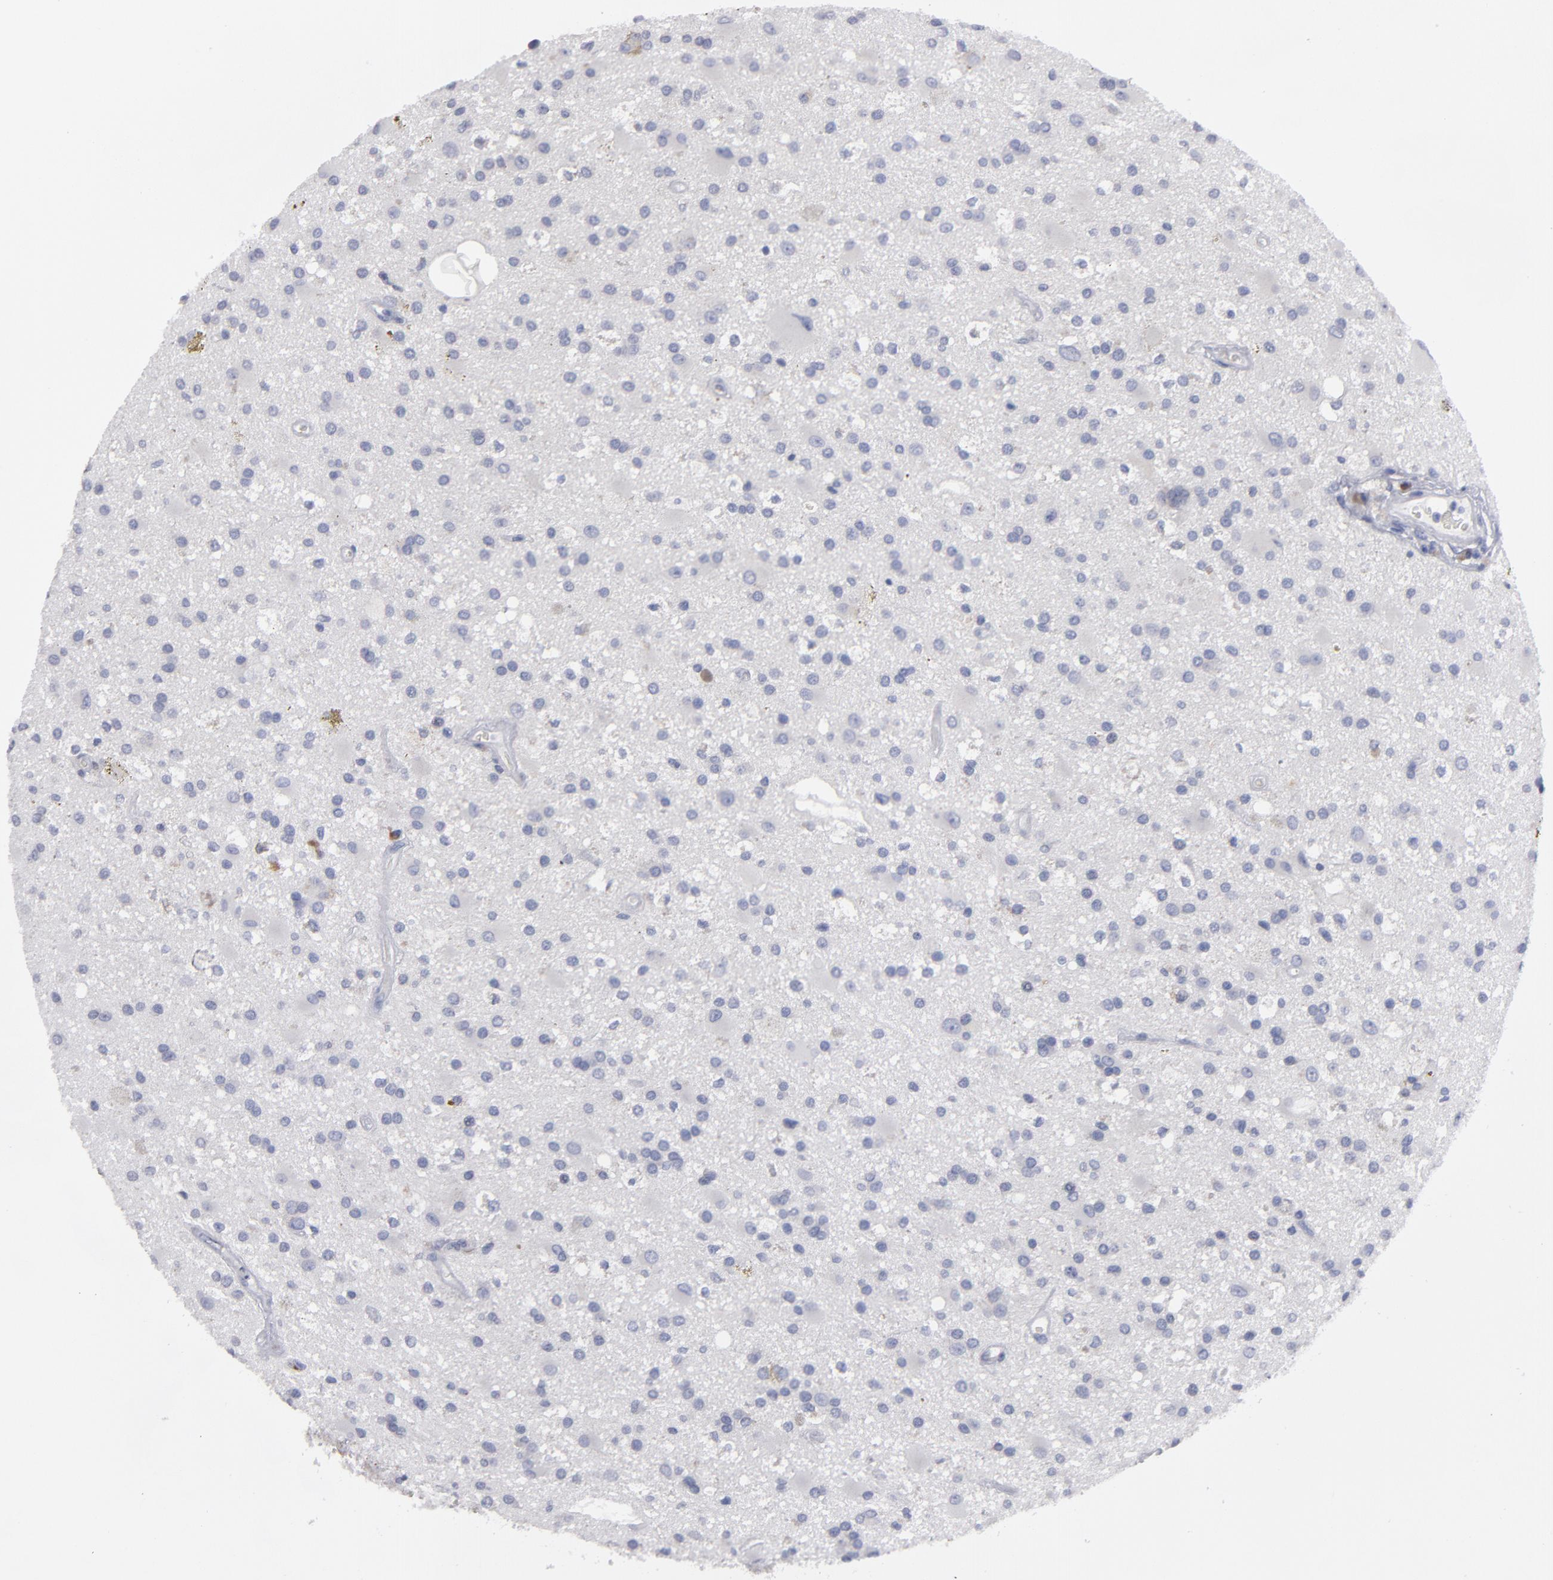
{"staining": {"intensity": "negative", "quantity": "none", "location": "none"}, "tissue": "glioma", "cell_type": "Tumor cells", "image_type": "cancer", "snomed": [{"axis": "morphology", "description": "Glioma, malignant, Low grade"}, {"axis": "topography", "description": "Brain"}], "caption": "This is a histopathology image of IHC staining of low-grade glioma (malignant), which shows no staining in tumor cells.", "gene": "CCDC80", "patient": {"sex": "male", "age": 58}}